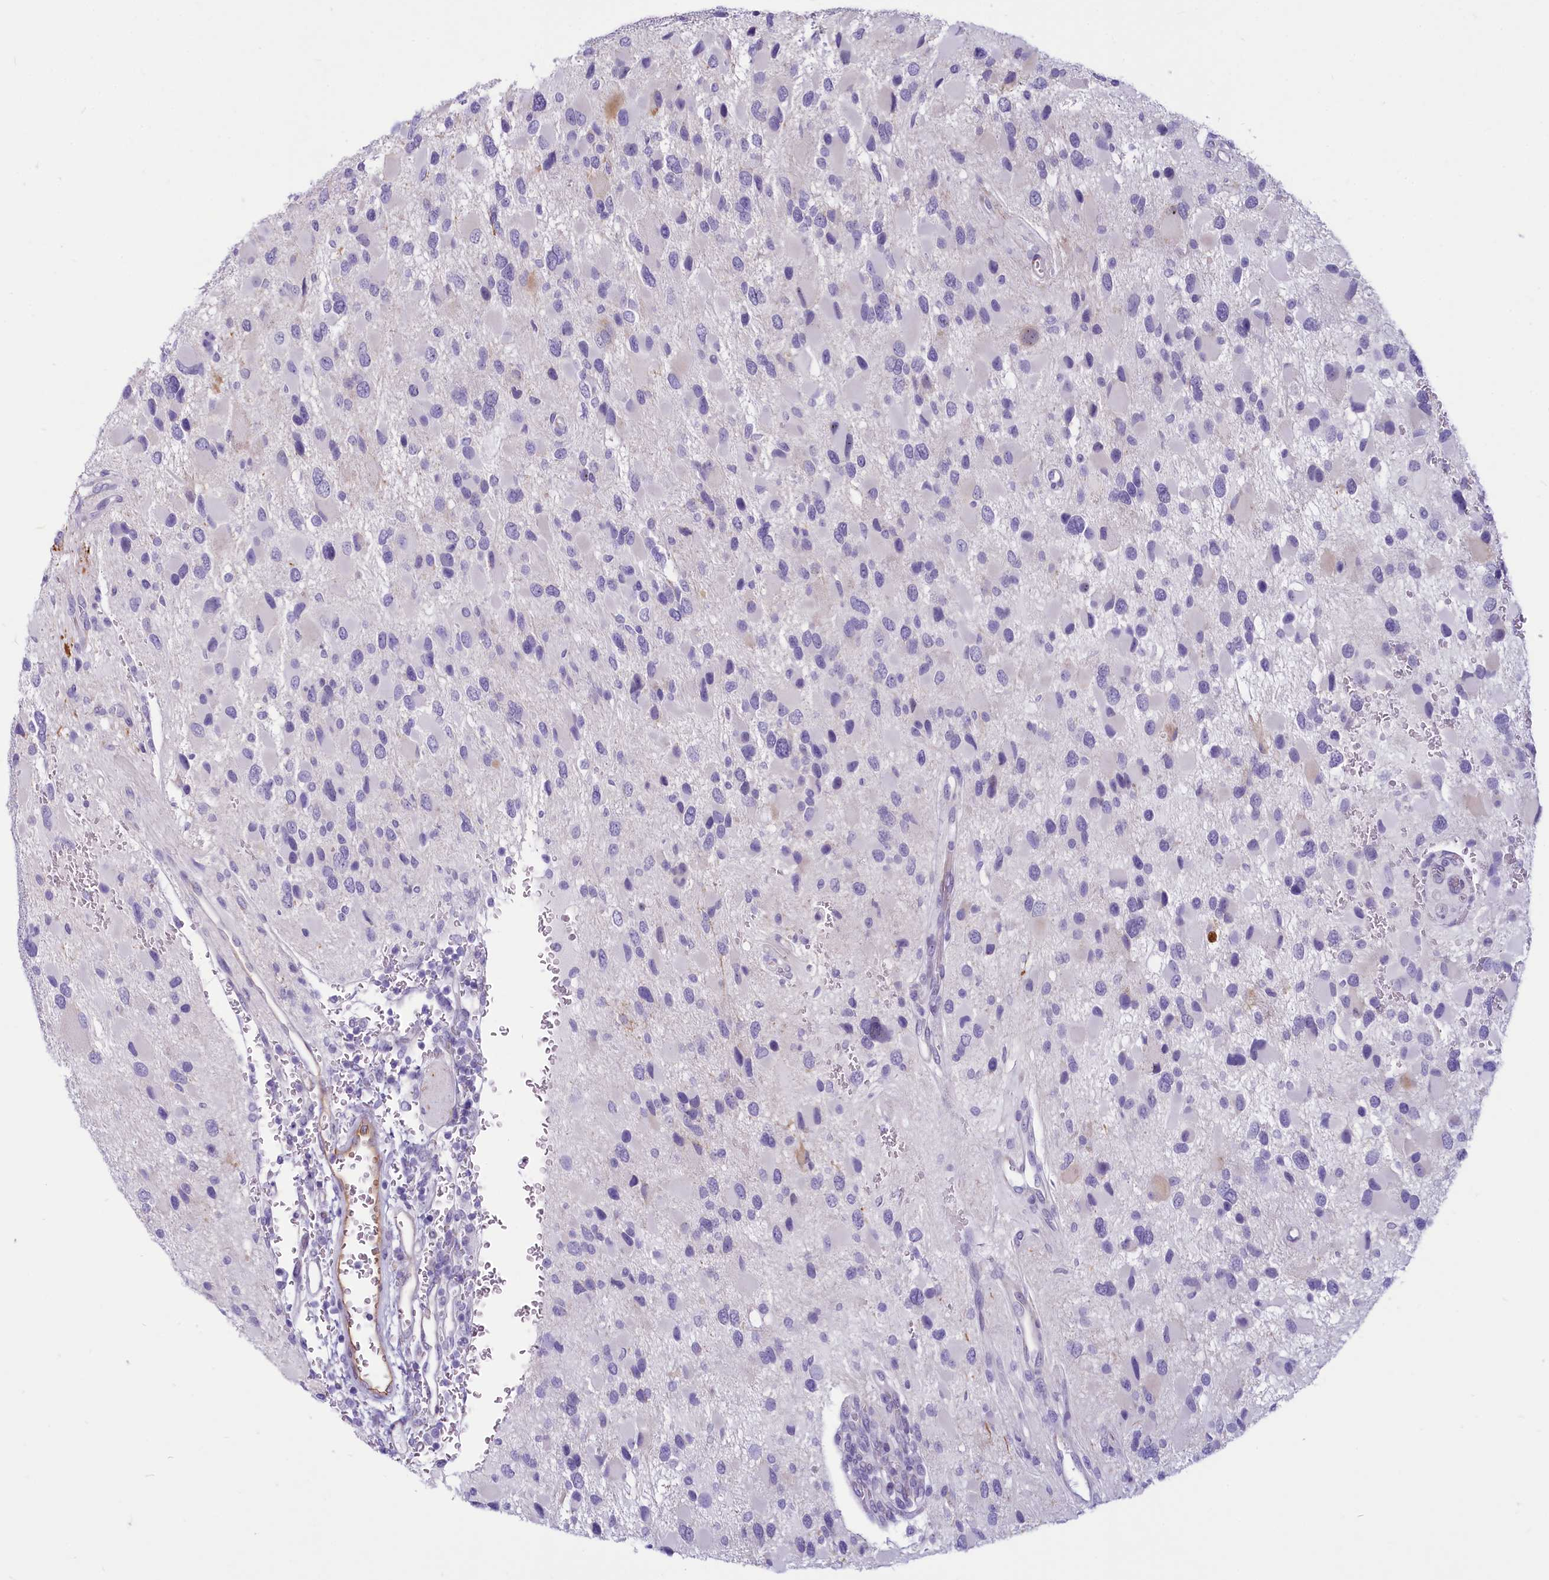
{"staining": {"intensity": "negative", "quantity": "none", "location": "none"}, "tissue": "glioma", "cell_type": "Tumor cells", "image_type": "cancer", "snomed": [{"axis": "morphology", "description": "Glioma, malignant, High grade"}, {"axis": "topography", "description": "Brain"}], "caption": "Immunohistochemistry (IHC) photomicrograph of neoplastic tissue: glioma stained with DAB (3,3'-diaminobenzidine) demonstrates no significant protein positivity in tumor cells. Nuclei are stained in blue.", "gene": "PROCR", "patient": {"sex": "male", "age": 53}}